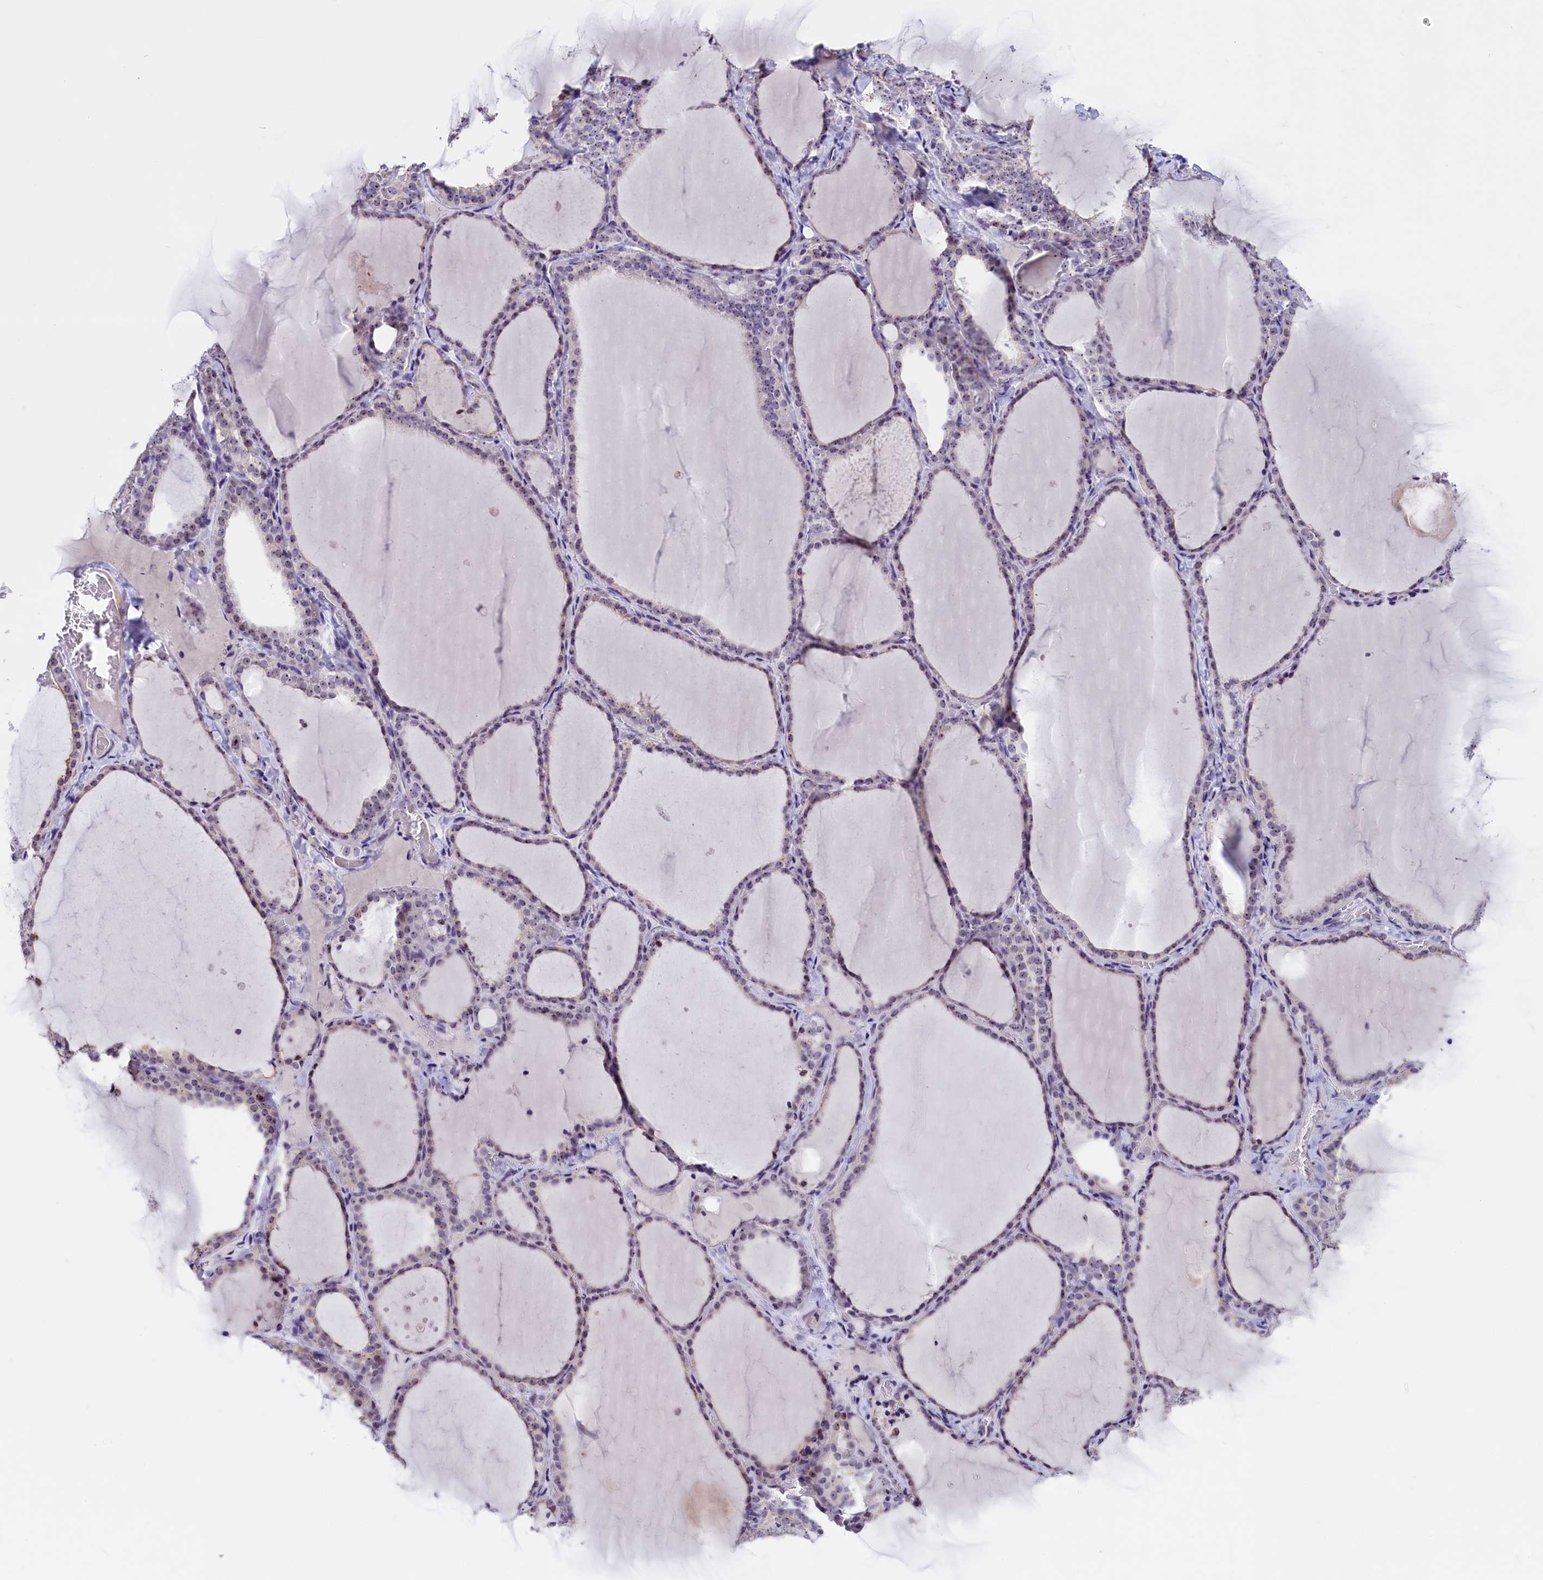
{"staining": {"intensity": "weak", "quantity": "25%-75%", "location": "nuclear"}, "tissue": "thyroid gland", "cell_type": "Glandular cells", "image_type": "normal", "snomed": [{"axis": "morphology", "description": "Normal tissue, NOS"}, {"axis": "topography", "description": "Thyroid gland"}], "caption": "Protein staining exhibits weak nuclear expression in about 25%-75% of glandular cells in unremarkable thyroid gland.", "gene": "TBL3", "patient": {"sex": "female", "age": 22}}